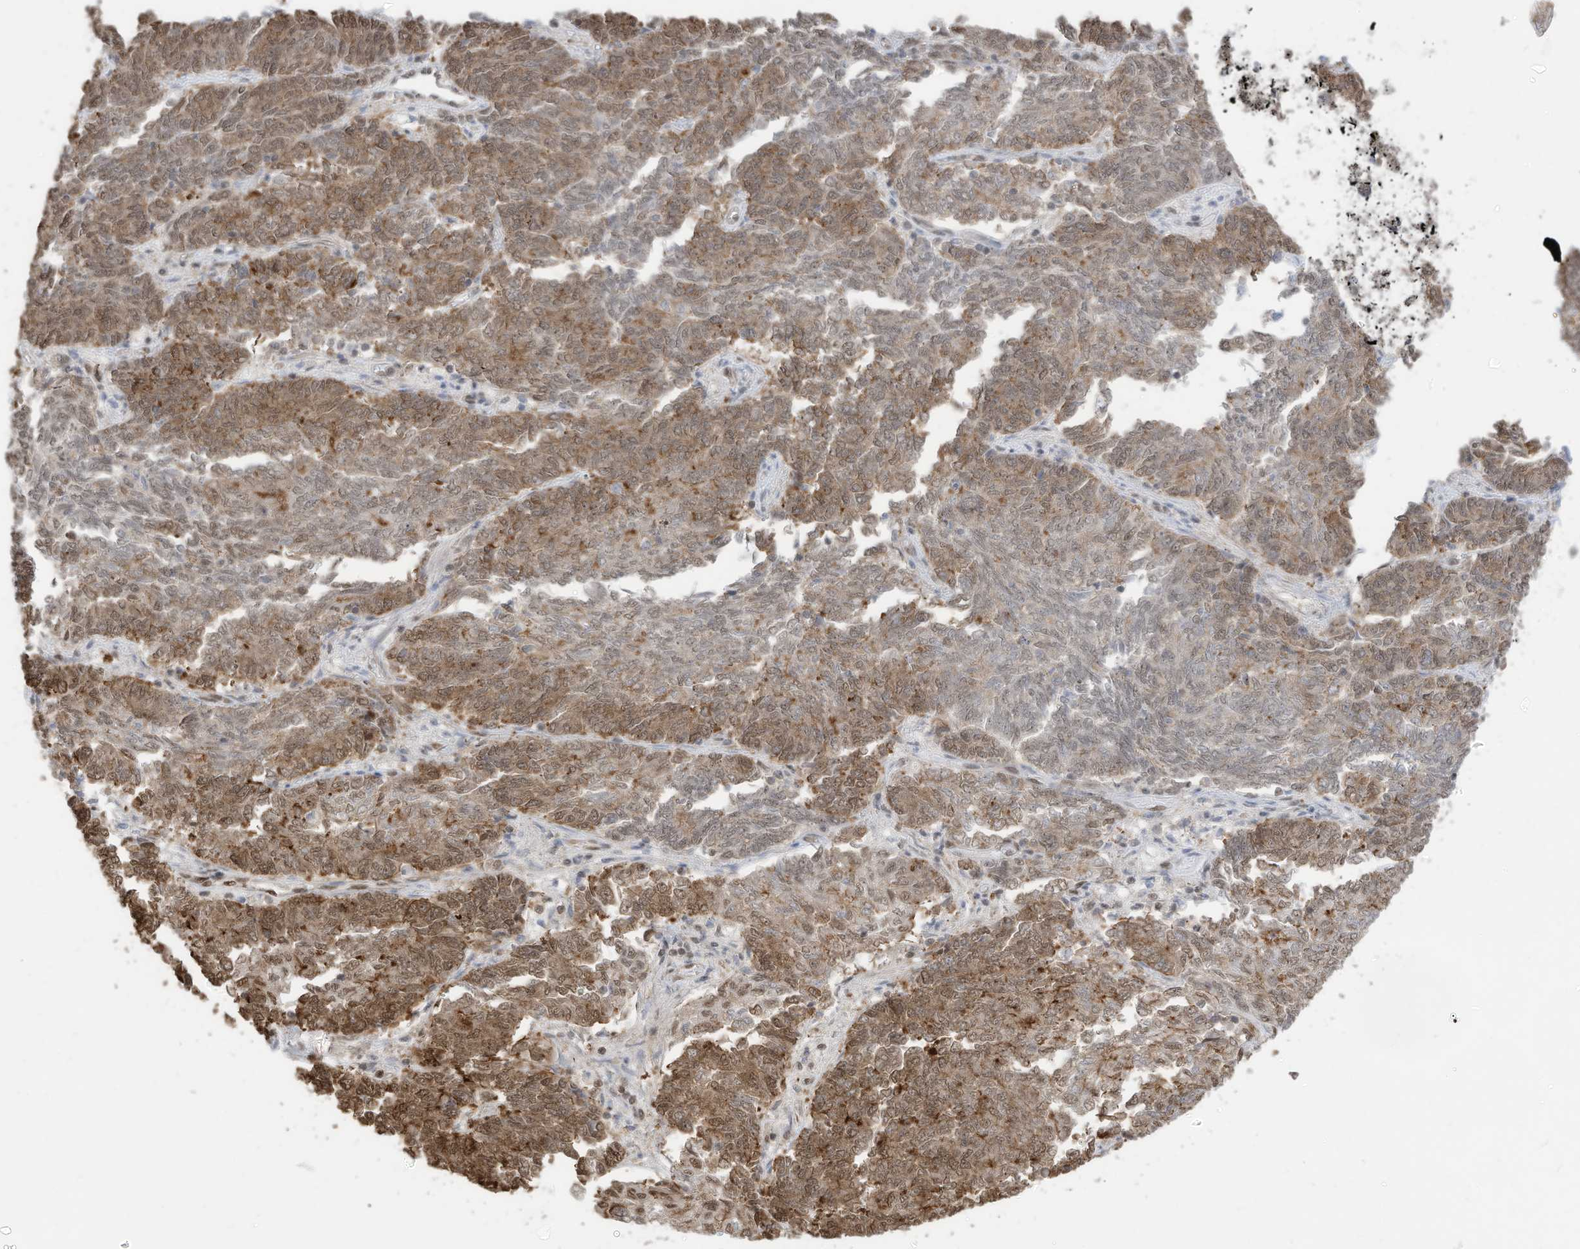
{"staining": {"intensity": "moderate", "quantity": ">75%", "location": "cytoplasmic/membranous,nuclear"}, "tissue": "endometrial cancer", "cell_type": "Tumor cells", "image_type": "cancer", "snomed": [{"axis": "morphology", "description": "Adenocarcinoma, NOS"}, {"axis": "topography", "description": "Endometrium"}], "caption": "A micrograph showing moderate cytoplasmic/membranous and nuclear positivity in approximately >75% of tumor cells in endometrial adenocarcinoma, as visualized by brown immunohistochemical staining.", "gene": "ZNF195", "patient": {"sex": "female", "age": 80}}